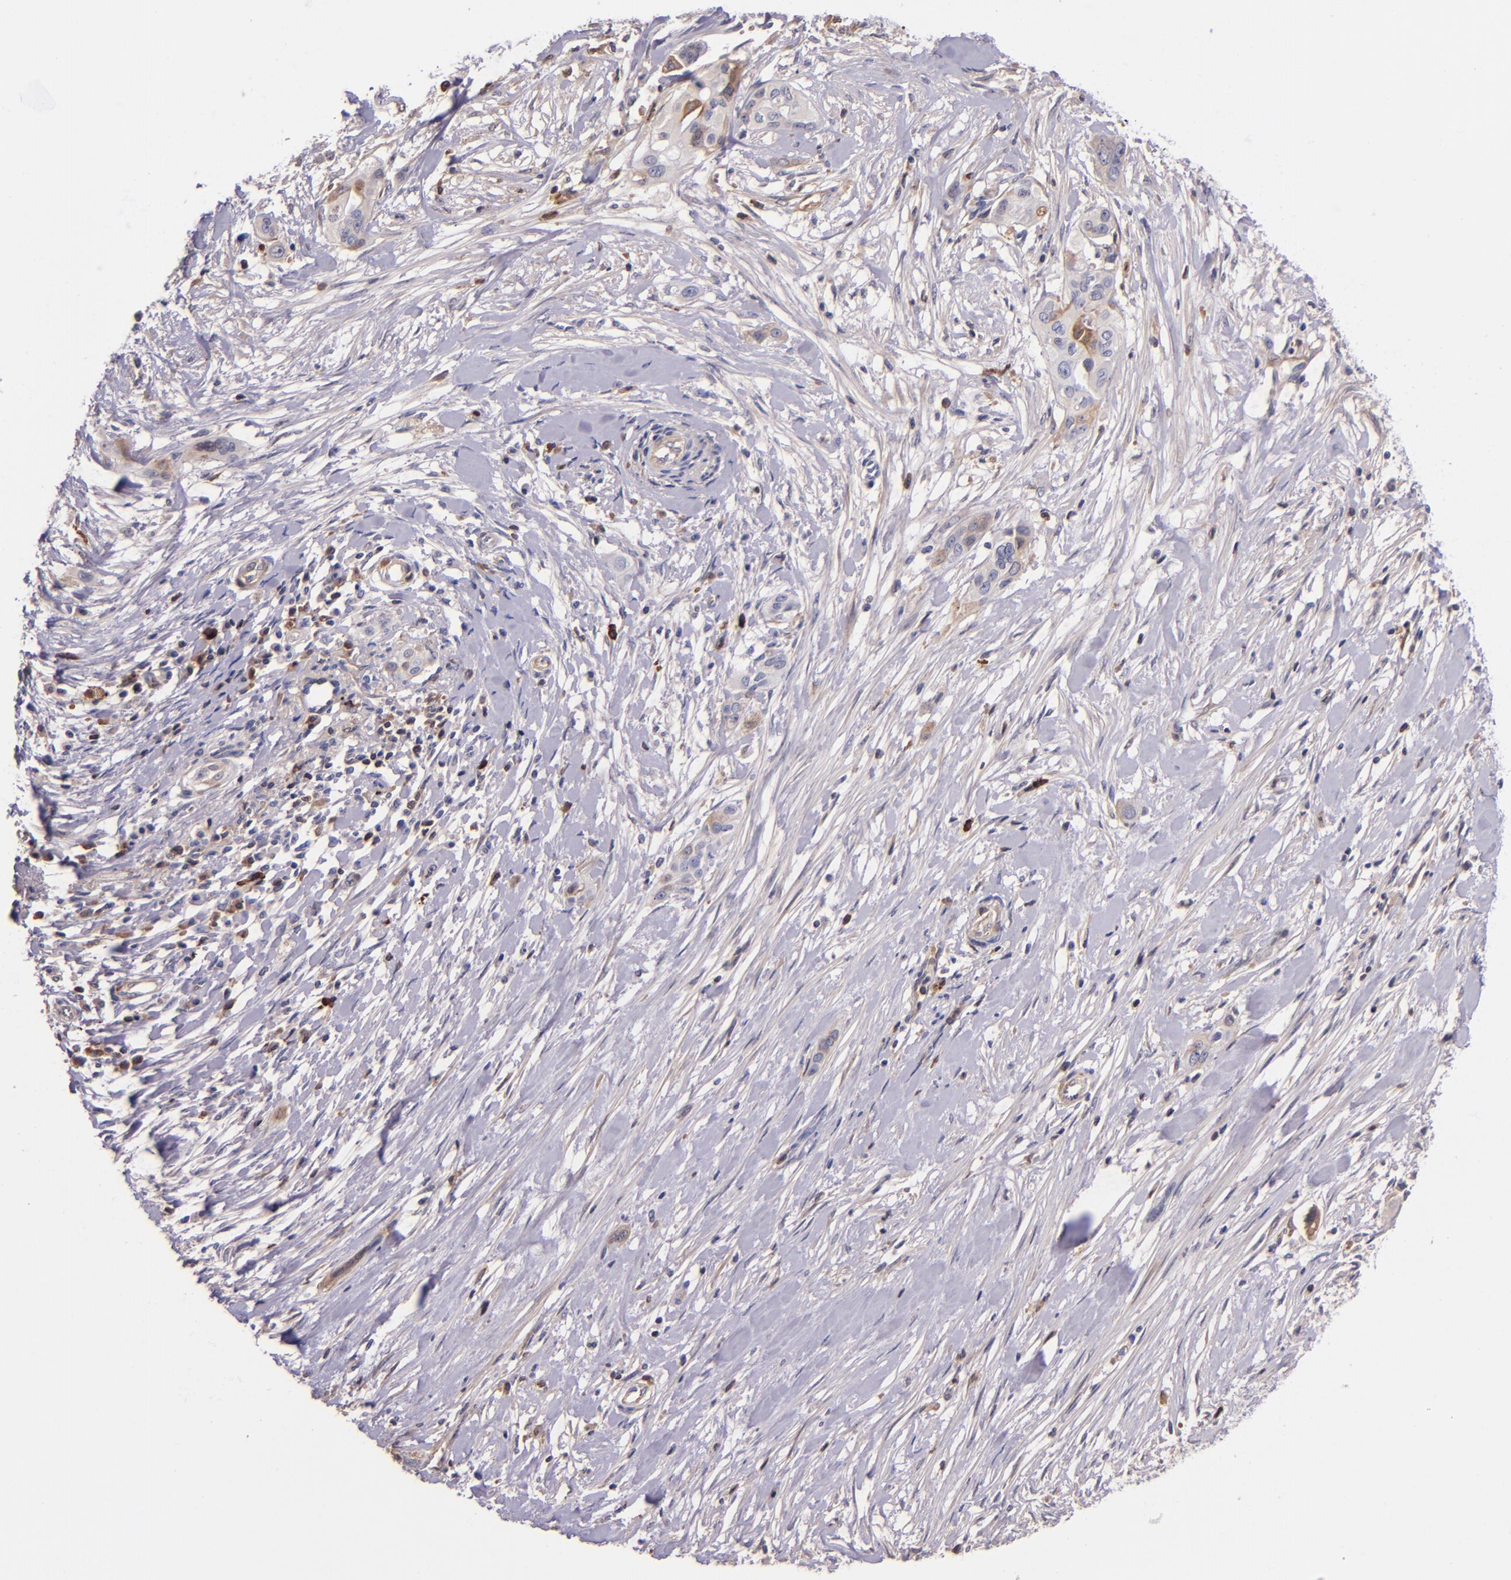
{"staining": {"intensity": "negative", "quantity": "none", "location": "none"}, "tissue": "pancreatic cancer", "cell_type": "Tumor cells", "image_type": "cancer", "snomed": [{"axis": "morphology", "description": "Adenocarcinoma, NOS"}, {"axis": "topography", "description": "Pancreas"}], "caption": "Image shows no protein positivity in tumor cells of pancreatic cancer (adenocarcinoma) tissue.", "gene": "KNG1", "patient": {"sex": "female", "age": 60}}